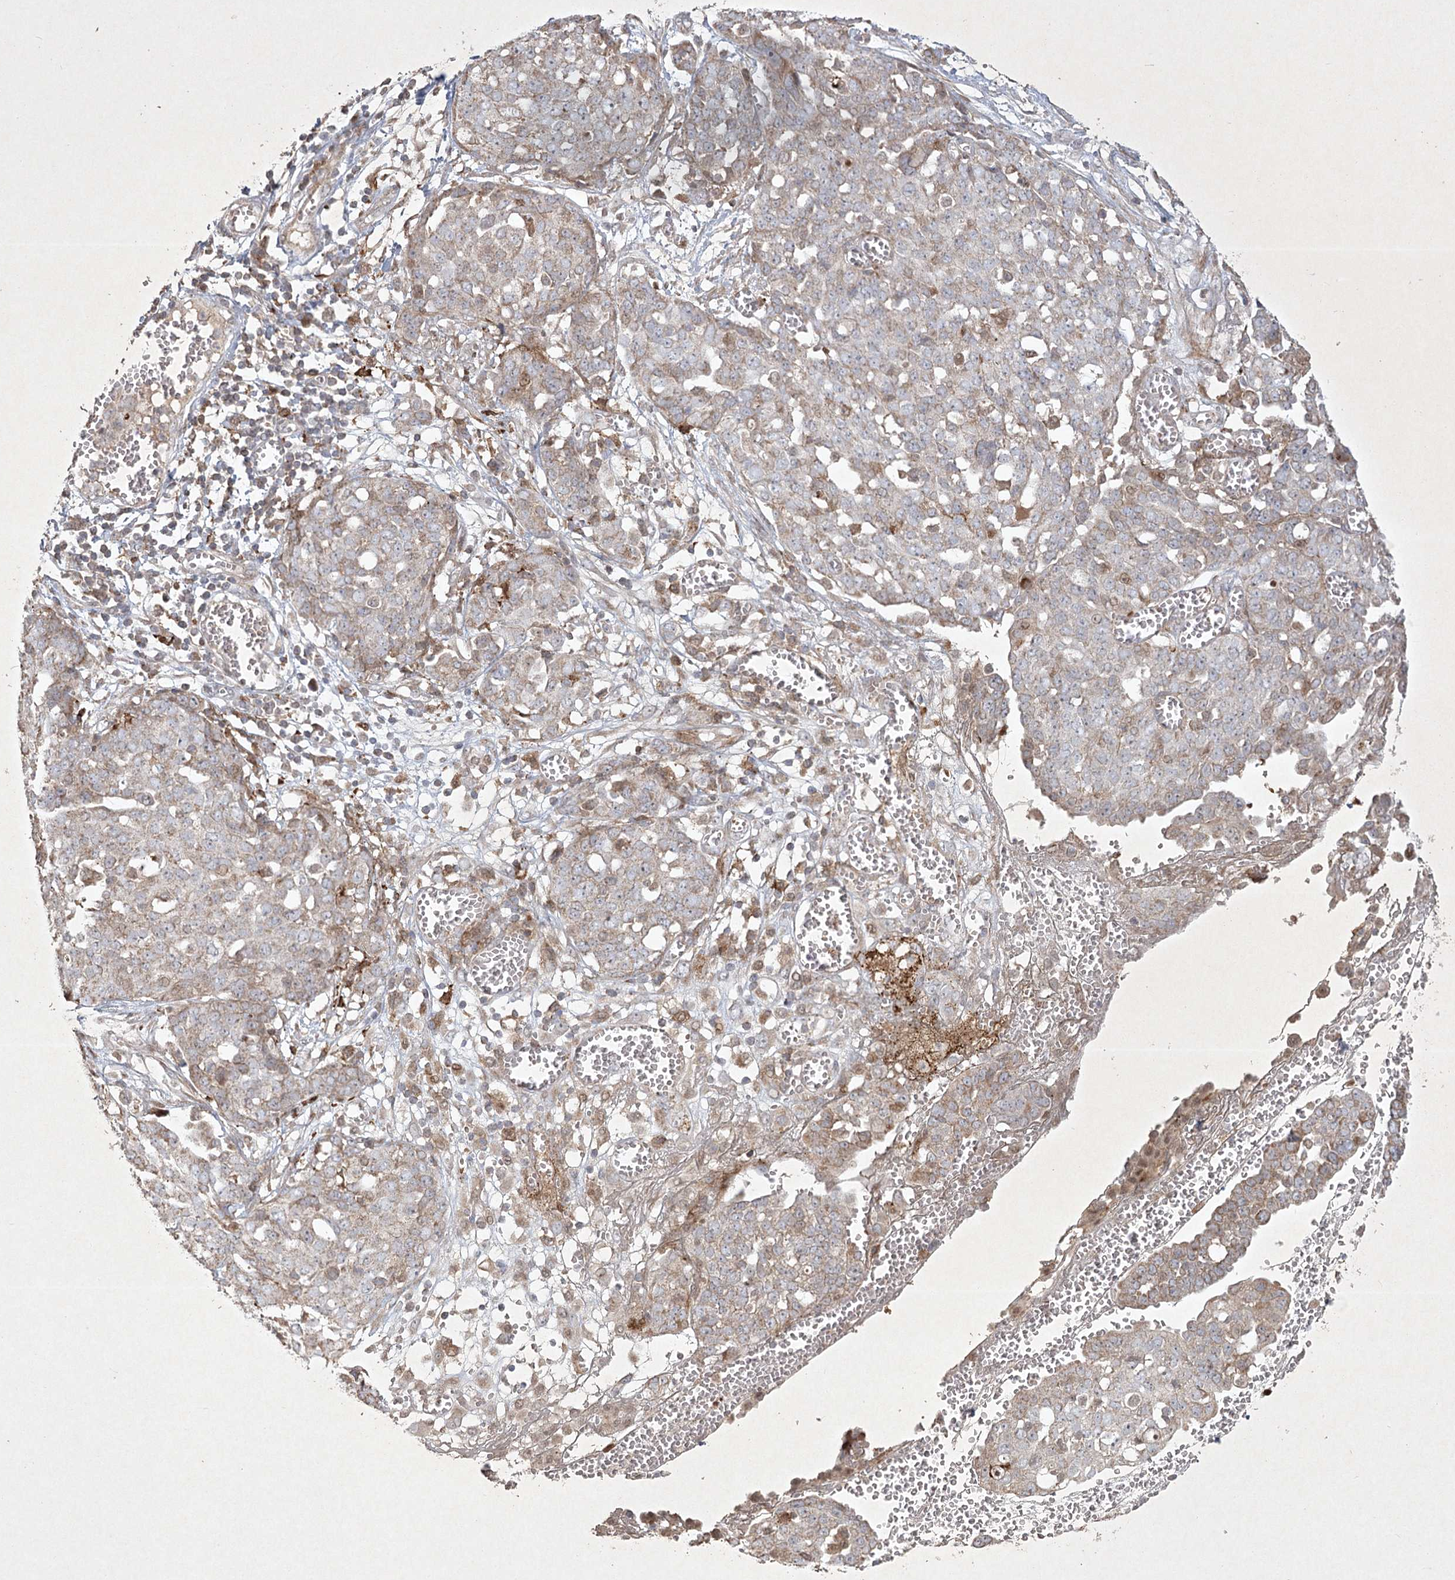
{"staining": {"intensity": "weak", "quantity": "25%-75%", "location": "cytoplasmic/membranous"}, "tissue": "ovarian cancer", "cell_type": "Tumor cells", "image_type": "cancer", "snomed": [{"axis": "morphology", "description": "Cystadenocarcinoma, serous, NOS"}, {"axis": "topography", "description": "Soft tissue"}, {"axis": "topography", "description": "Ovary"}], "caption": "Protein positivity by immunohistochemistry reveals weak cytoplasmic/membranous staining in about 25%-75% of tumor cells in ovarian cancer (serous cystadenocarcinoma). Nuclei are stained in blue.", "gene": "KBTBD4", "patient": {"sex": "female", "age": 57}}